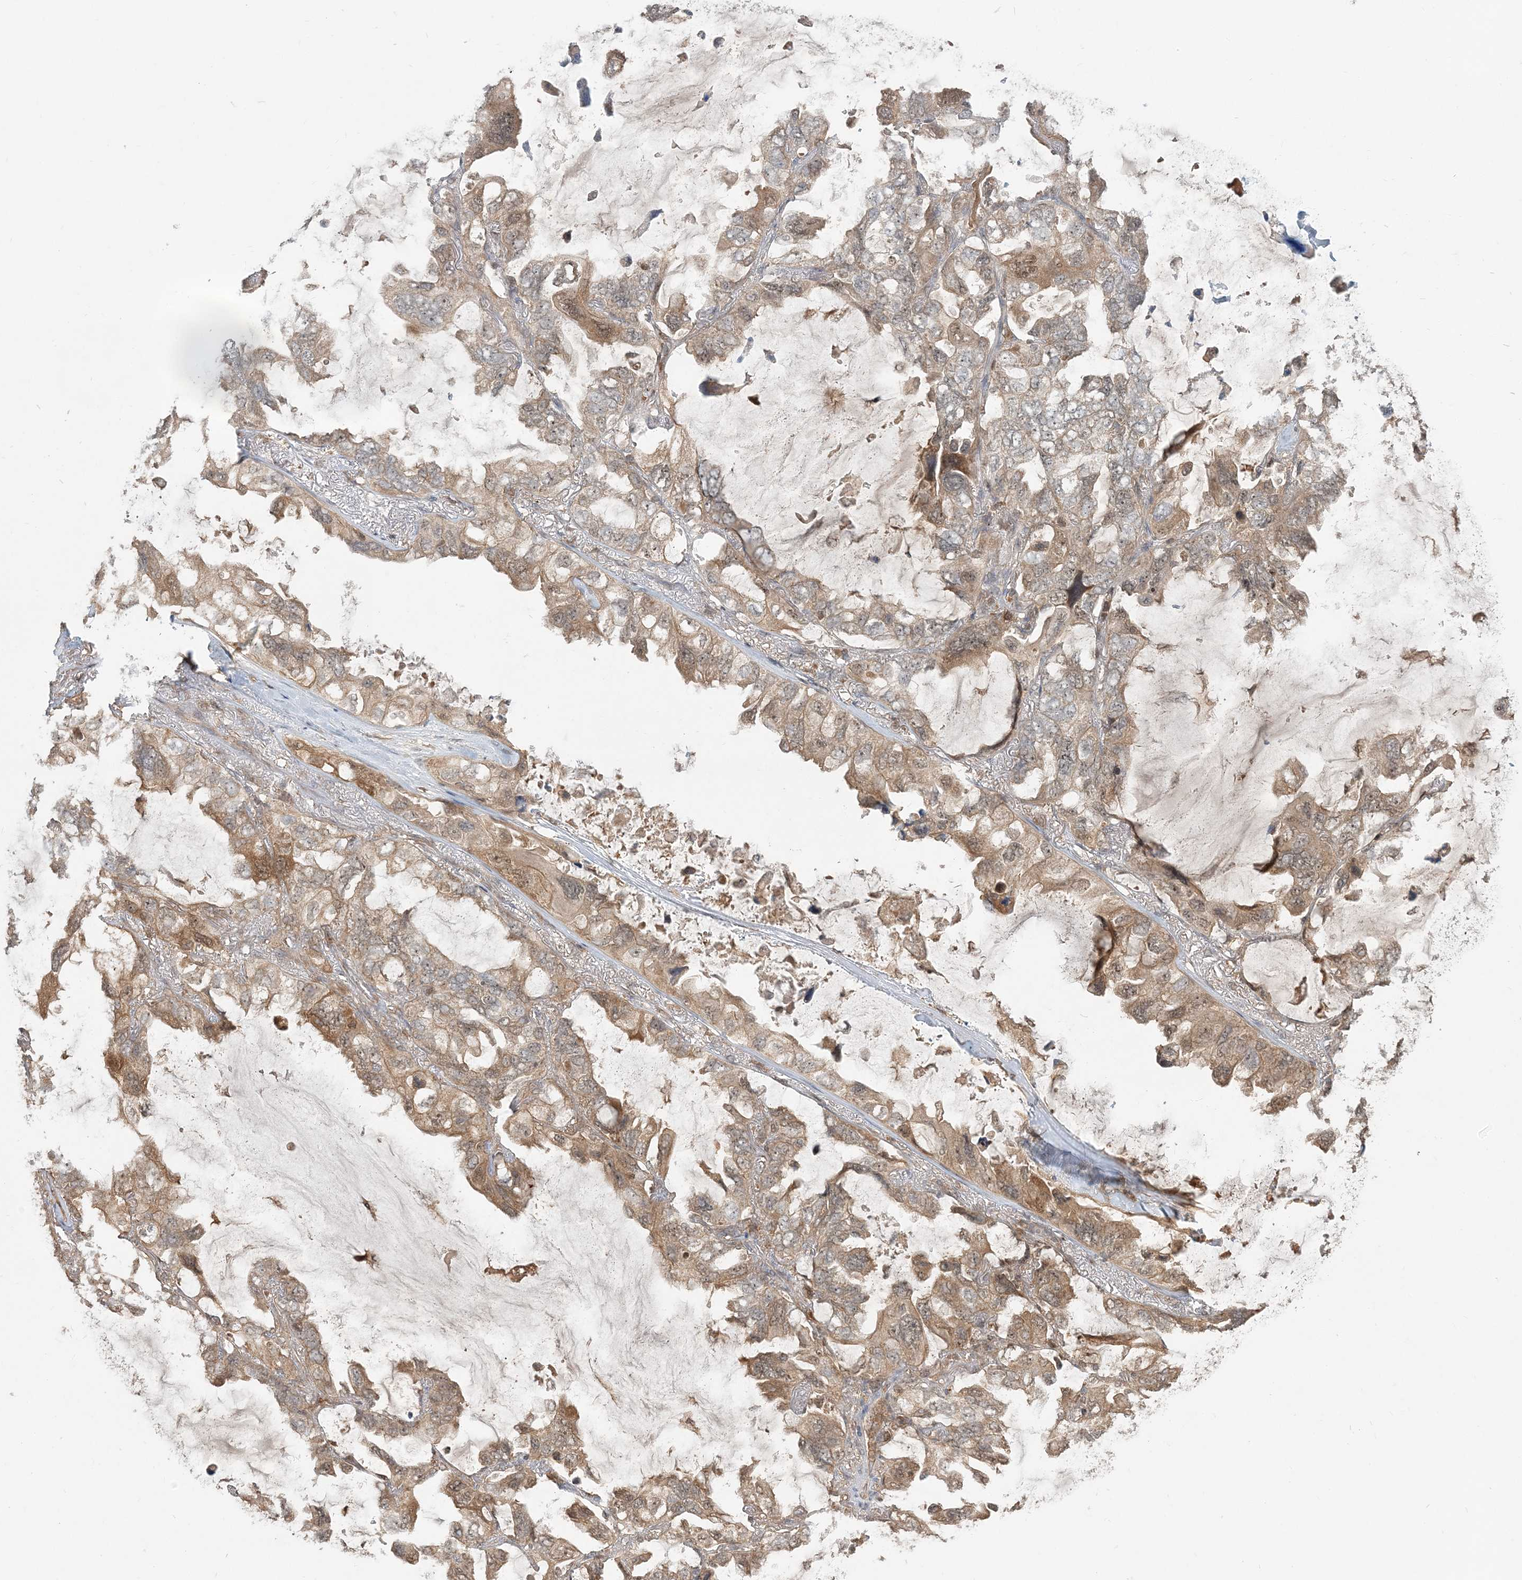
{"staining": {"intensity": "moderate", "quantity": "25%-75%", "location": "cytoplasmic/membranous"}, "tissue": "lung cancer", "cell_type": "Tumor cells", "image_type": "cancer", "snomed": [{"axis": "morphology", "description": "Squamous cell carcinoma, NOS"}, {"axis": "topography", "description": "Lung"}], "caption": "The histopathology image displays a brown stain indicating the presence of a protein in the cytoplasmic/membranous of tumor cells in squamous cell carcinoma (lung).", "gene": "CAB39", "patient": {"sex": "female", "age": 73}}